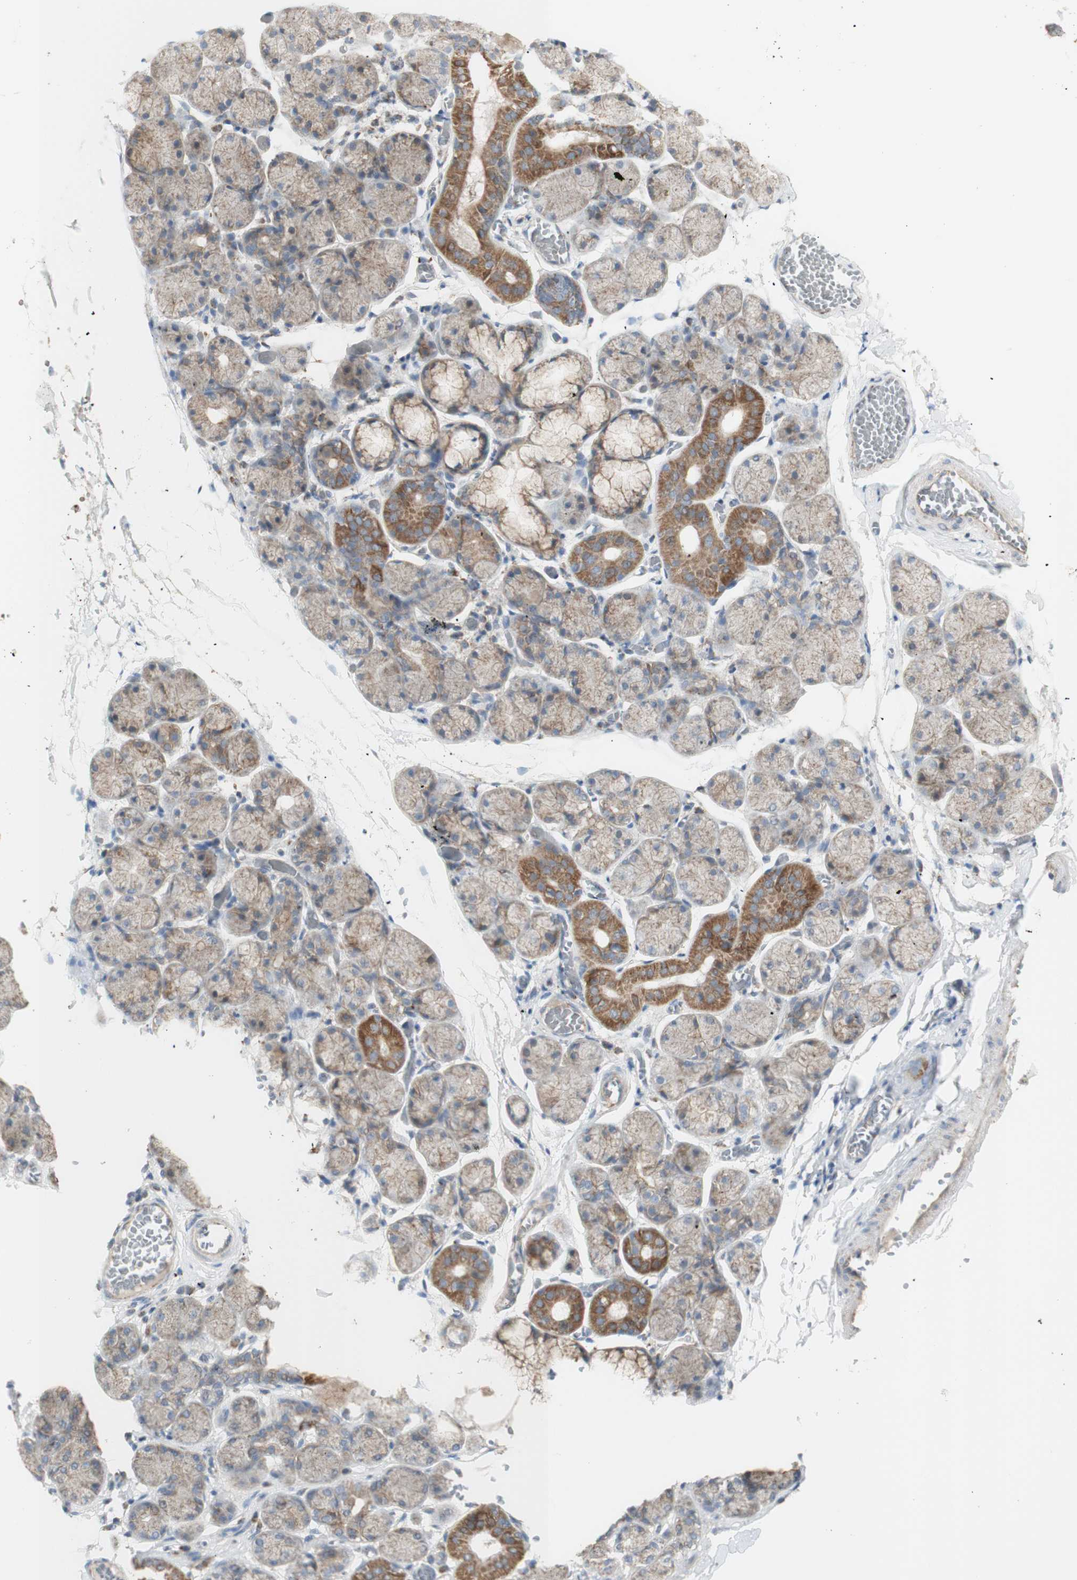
{"staining": {"intensity": "moderate", "quantity": "25%-75%", "location": "cytoplasmic/membranous"}, "tissue": "salivary gland", "cell_type": "Glandular cells", "image_type": "normal", "snomed": [{"axis": "morphology", "description": "Normal tissue, NOS"}, {"axis": "topography", "description": "Salivary gland"}], "caption": "Immunohistochemical staining of unremarkable salivary gland displays medium levels of moderate cytoplasmic/membranous staining in approximately 25%-75% of glandular cells. The staining was performed using DAB to visualize the protein expression in brown, while the nuclei were stained in blue with hematoxylin (Magnification: 20x).", "gene": "LETM1", "patient": {"sex": "female", "age": 24}}